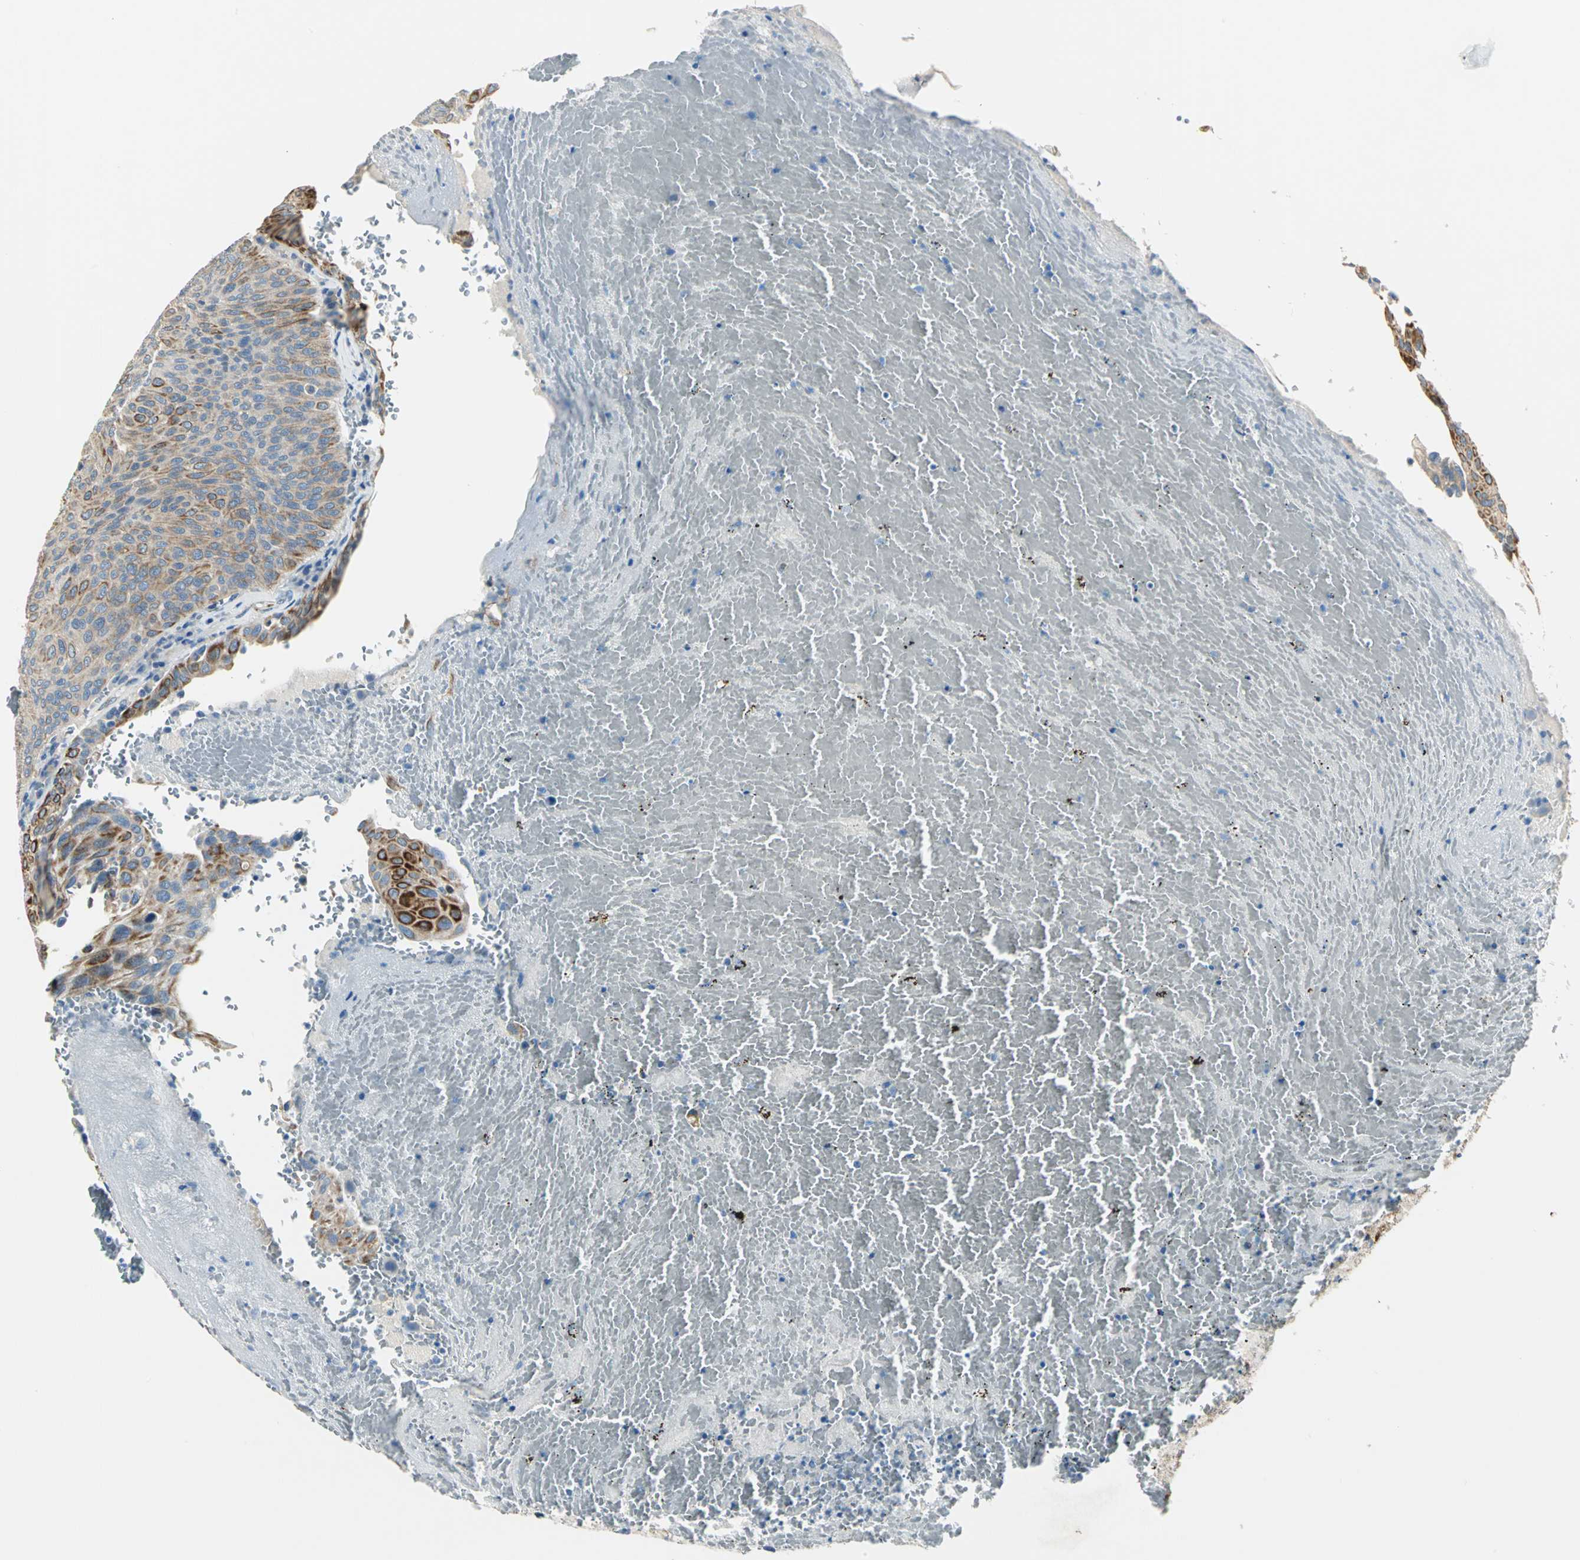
{"staining": {"intensity": "strong", "quantity": ">75%", "location": "cytoplasmic/membranous"}, "tissue": "urothelial cancer", "cell_type": "Tumor cells", "image_type": "cancer", "snomed": [{"axis": "morphology", "description": "Urothelial carcinoma, High grade"}, {"axis": "topography", "description": "Urinary bladder"}], "caption": "High-grade urothelial carcinoma stained for a protein (brown) exhibits strong cytoplasmic/membranous positive staining in approximately >75% of tumor cells.", "gene": "B3GNT2", "patient": {"sex": "male", "age": 66}}